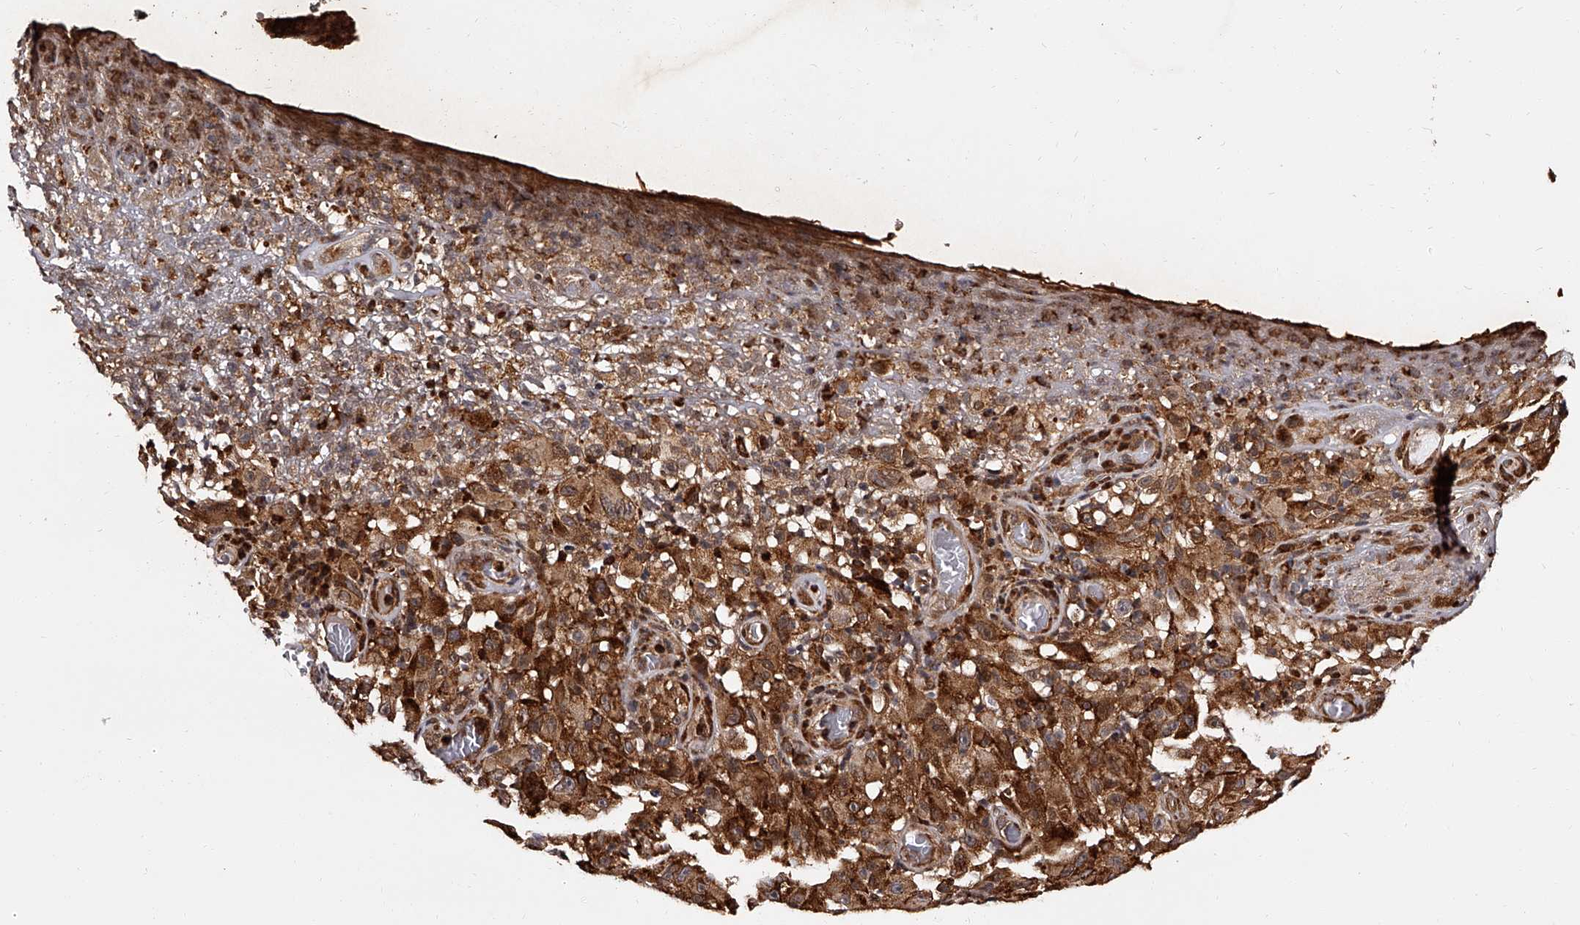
{"staining": {"intensity": "moderate", "quantity": ">75%", "location": "cytoplasmic/membranous"}, "tissue": "melanoma", "cell_type": "Tumor cells", "image_type": "cancer", "snomed": [{"axis": "morphology", "description": "Malignant melanoma, NOS"}, {"axis": "topography", "description": "Skin"}], "caption": "Melanoma stained with immunohistochemistry (IHC) demonstrates moderate cytoplasmic/membranous positivity in about >75% of tumor cells.", "gene": "RSC1A1", "patient": {"sex": "female", "age": 82}}